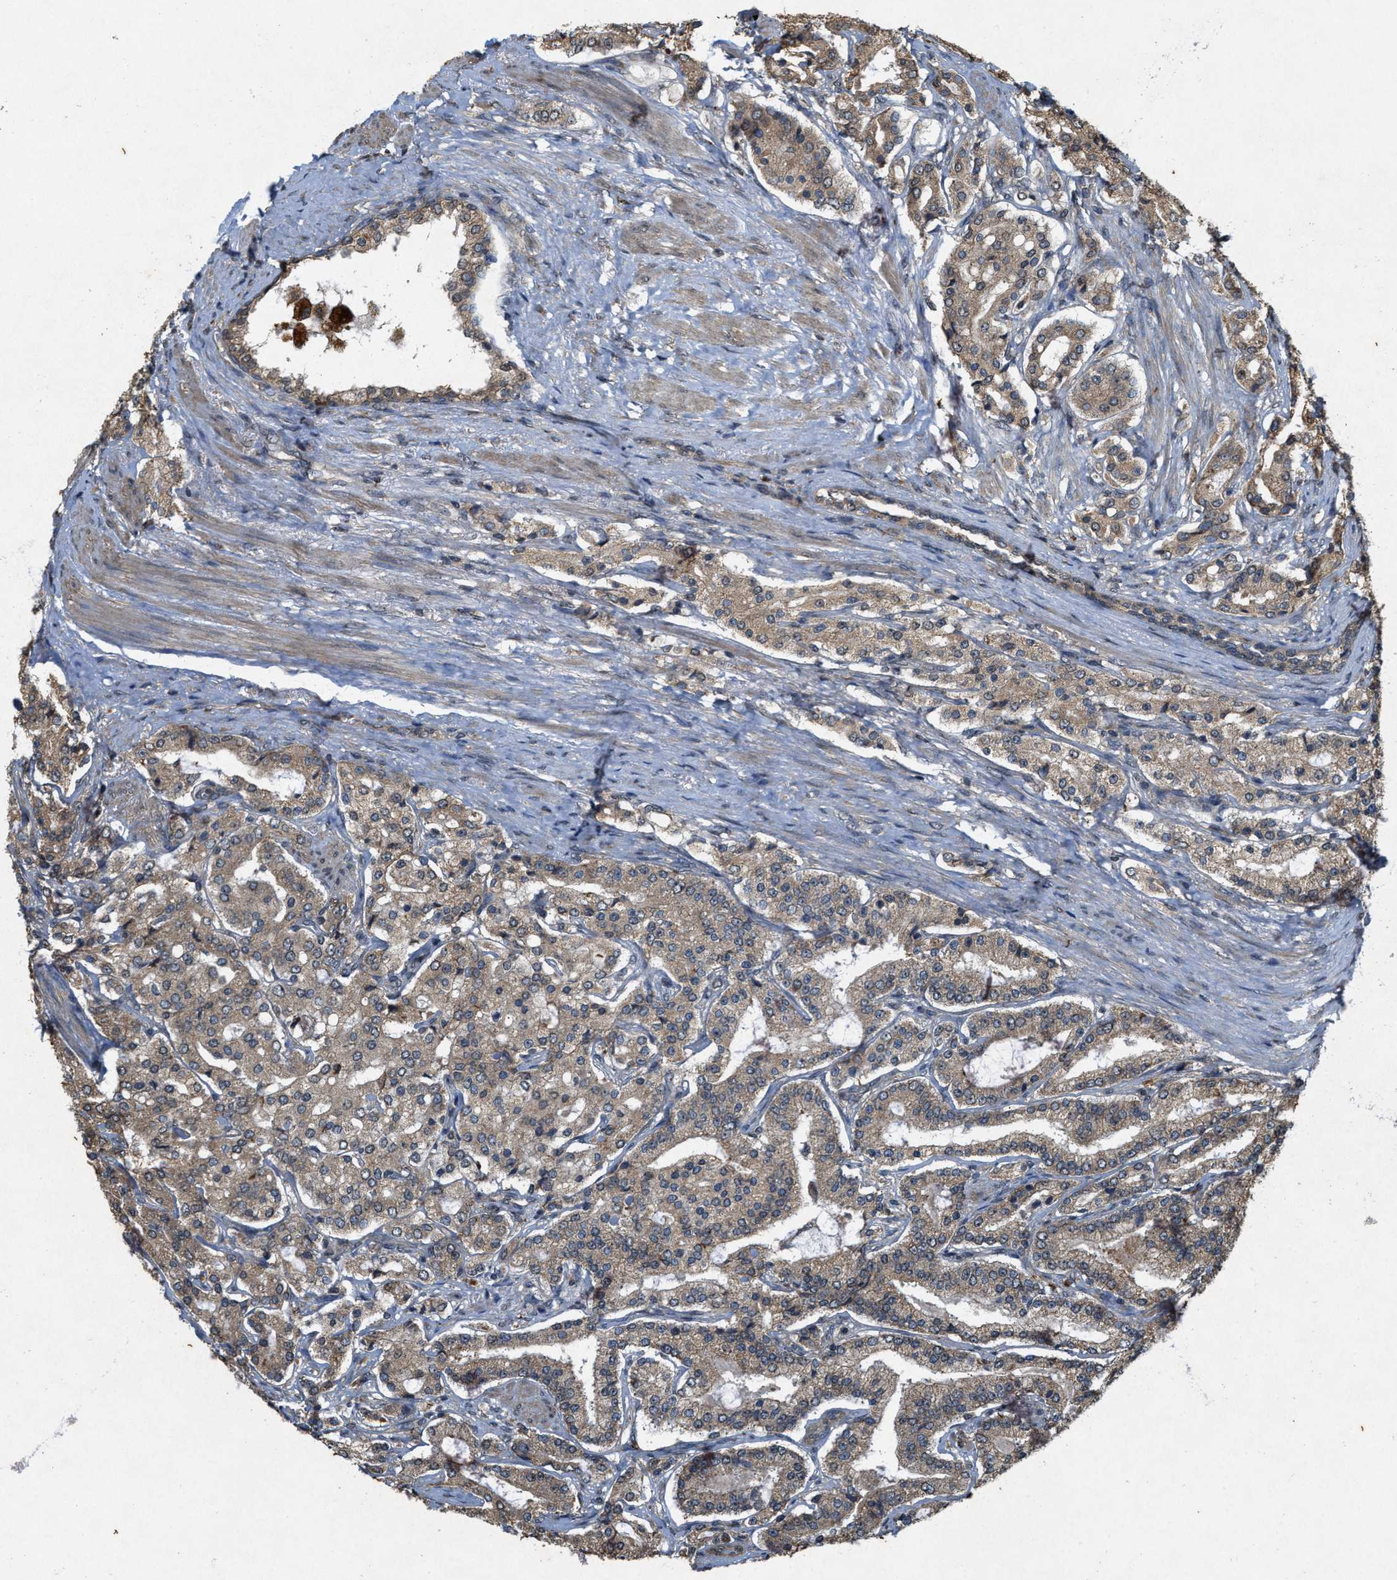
{"staining": {"intensity": "moderate", "quantity": ">75%", "location": "cytoplasmic/membranous"}, "tissue": "prostate cancer", "cell_type": "Tumor cells", "image_type": "cancer", "snomed": [{"axis": "morphology", "description": "Adenocarcinoma, Medium grade"}, {"axis": "topography", "description": "Prostate"}], "caption": "Medium-grade adenocarcinoma (prostate) stained with a brown dye reveals moderate cytoplasmic/membranous positive staining in approximately >75% of tumor cells.", "gene": "KIF21A", "patient": {"sex": "male", "age": 72}}